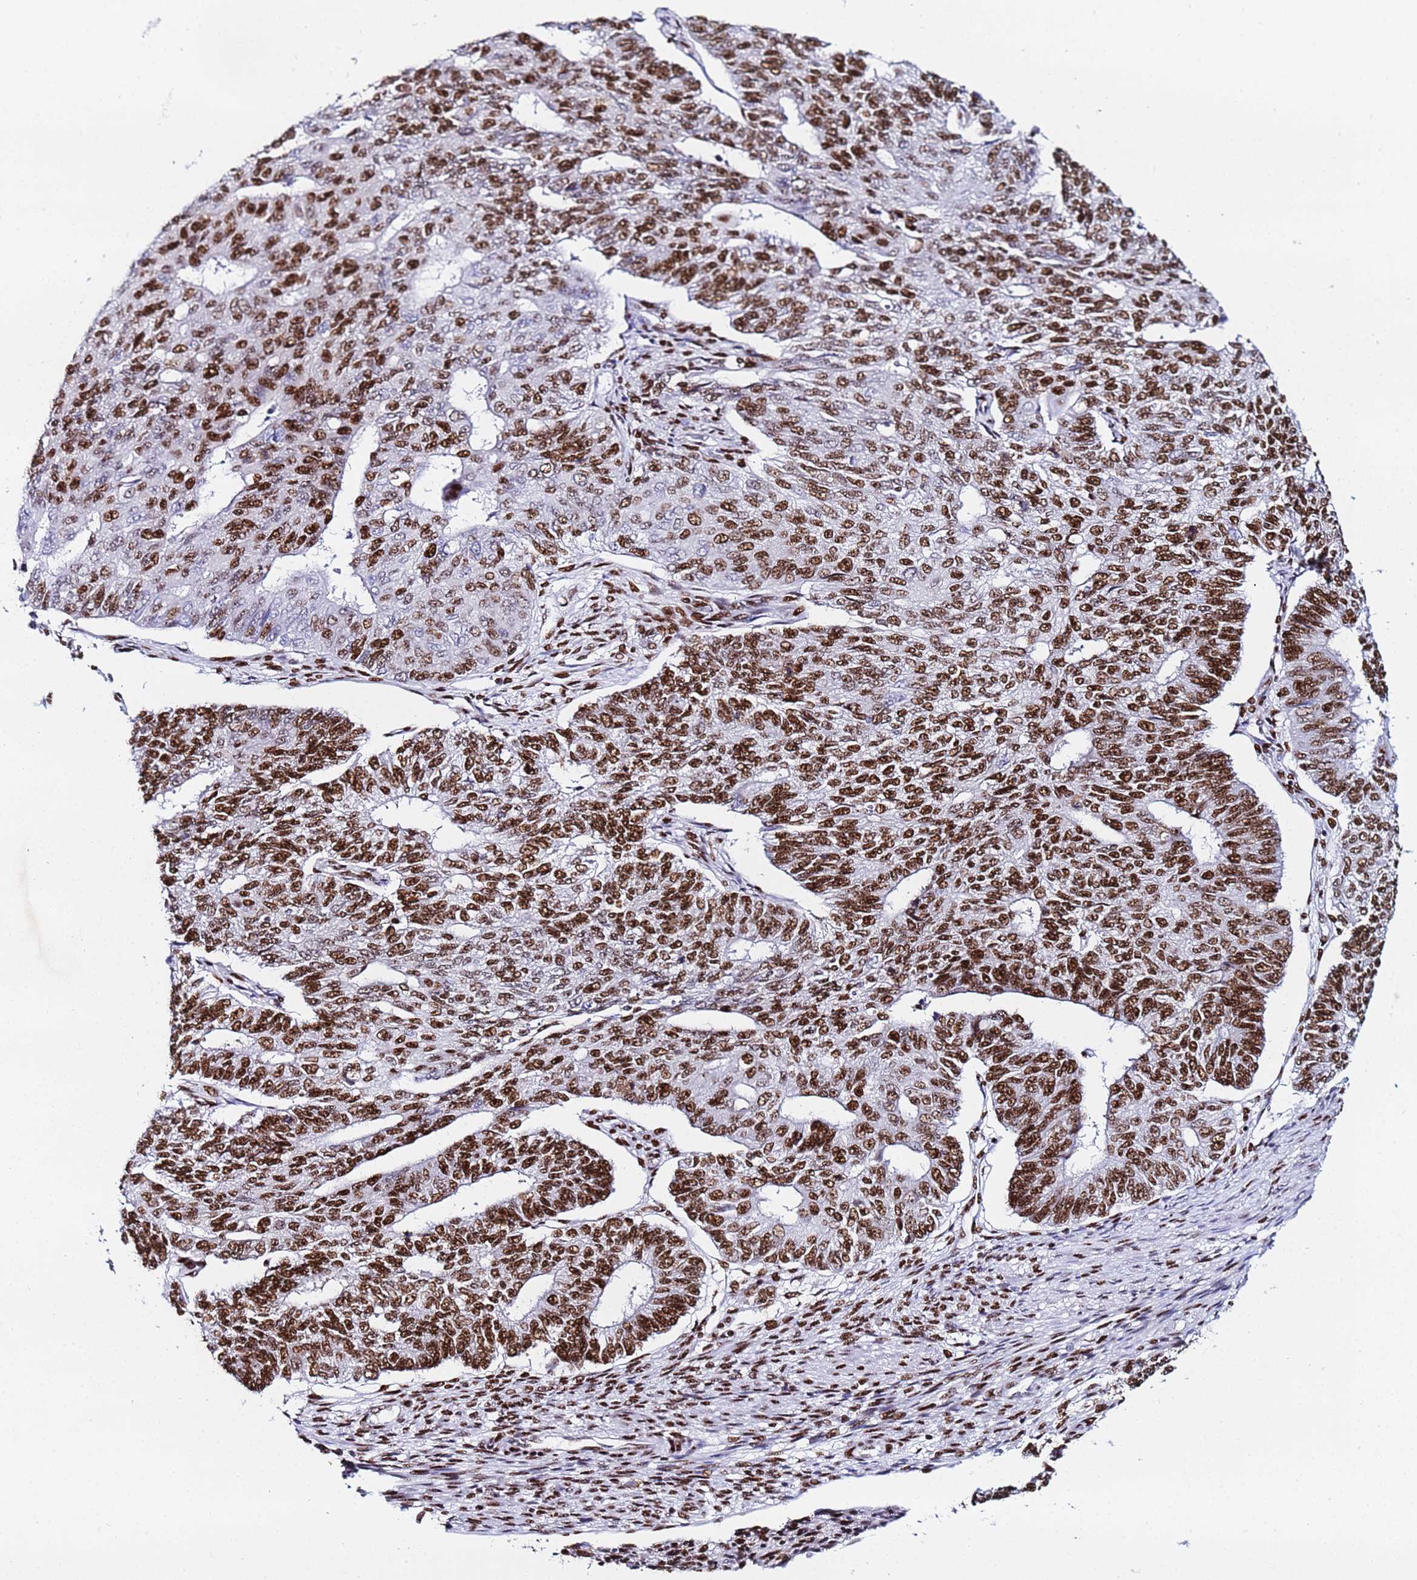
{"staining": {"intensity": "strong", "quantity": "25%-75%", "location": "nuclear"}, "tissue": "endometrial cancer", "cell_type": "Tumor cells", "image_type": "cancer", "snomed": [{"axis": "morphology", "description": "Adenocarcinoma, NOS"}, {"axis": "topography", "description": "Endometrium"}], "caption": "Protein analysis of endometrial cancer (adenocarcinoma) tissue shows strong nuclear expression in about 25%-75% of tumor cells.", "gene": "SNRPA1", "patient": {"sex": "female", "age": 32}}